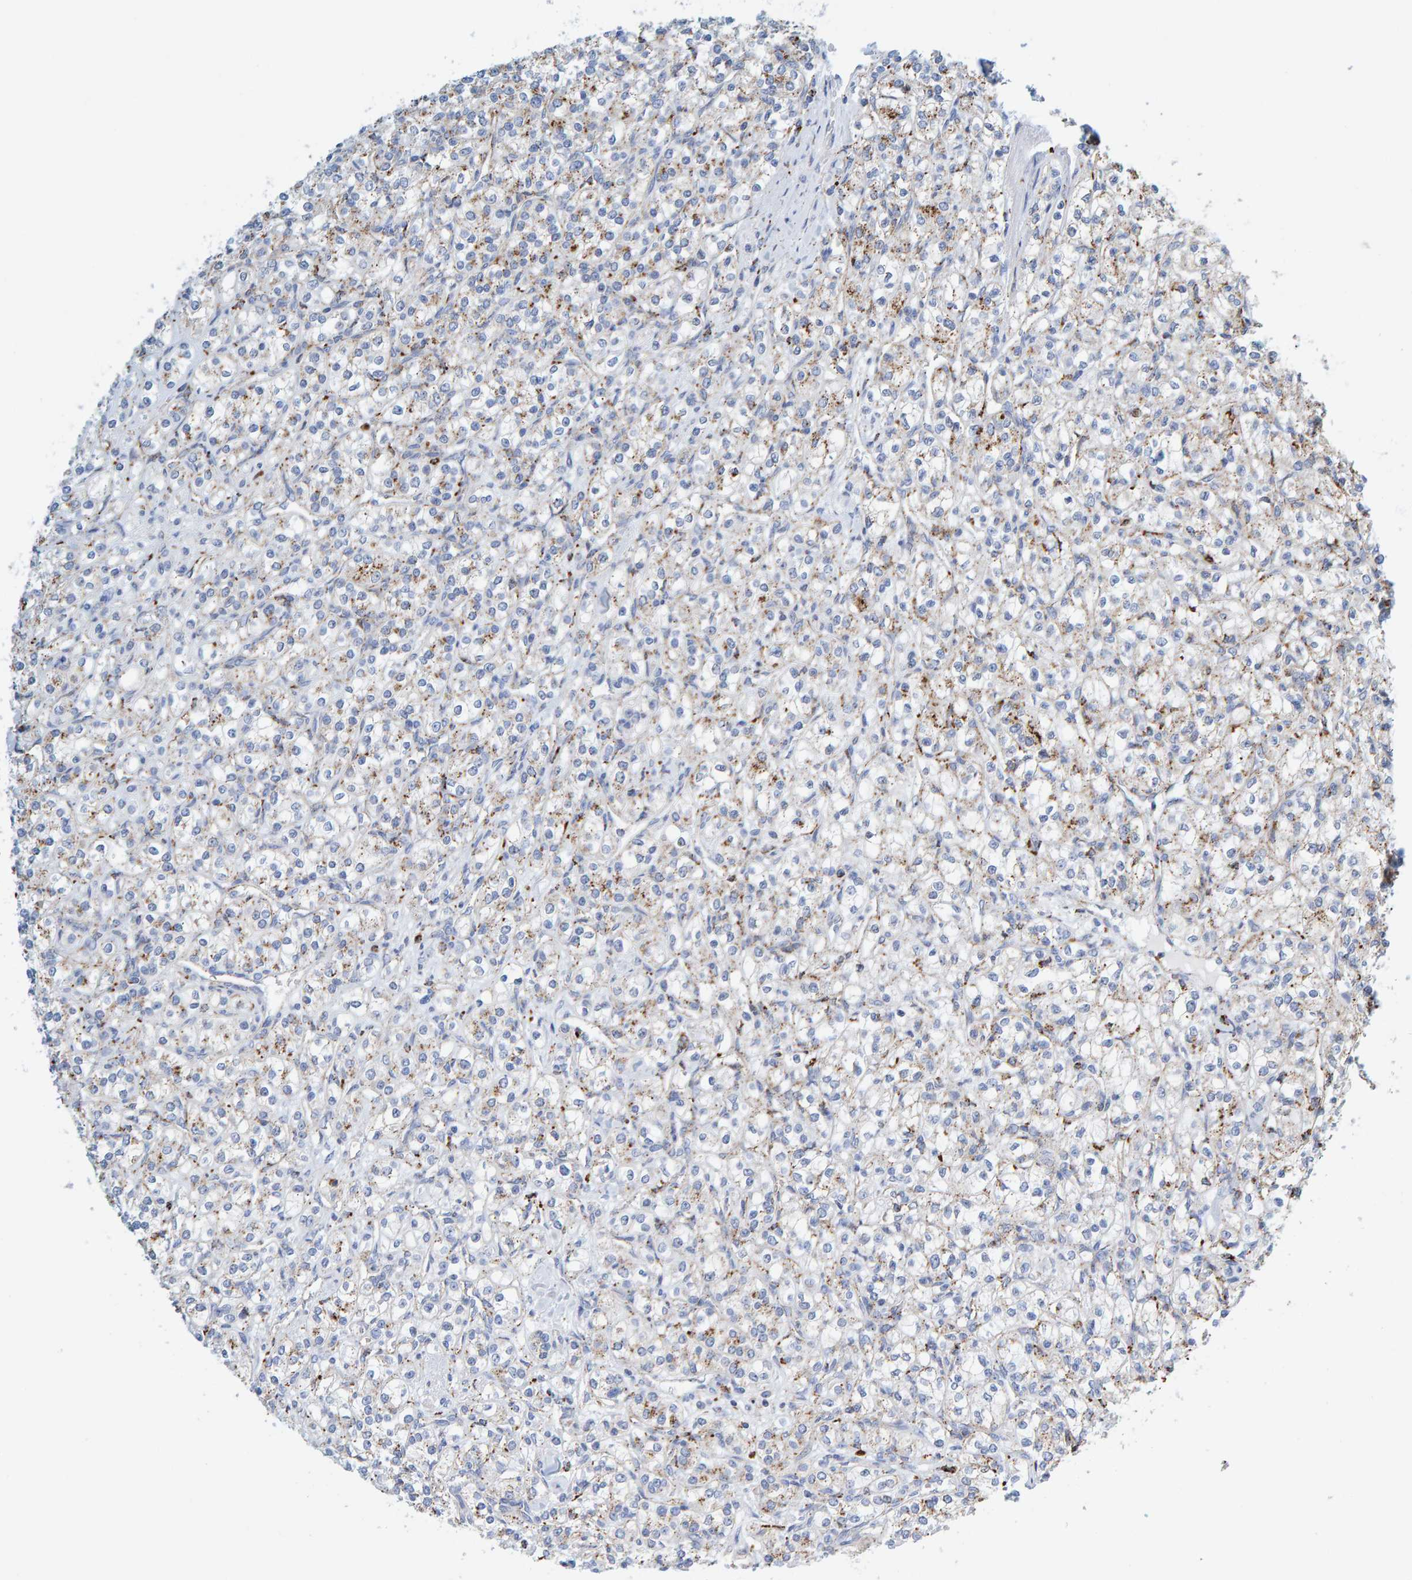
{"staining": {"intensity": "moderate", "quantity": "<25%", "location": "cytoplasmic/membranous"}, "tissue": "renal cancer", "cell_type": "Tumor cells", "image_type": "cancer", "snomed": [{"axis": "morphology", "description": "Adenocarcinoma, NOS"}, {"axis": "topography", "description": "Kidney"}], "caption": "This histopathology image reveals immunohistochemistry staining of human renal cancer, with low moderate cytoplasmic/membranous staining in about <25% of tumor cells.", "gene": "BIN3", "patient": {"sex": "male", "age": 77}}